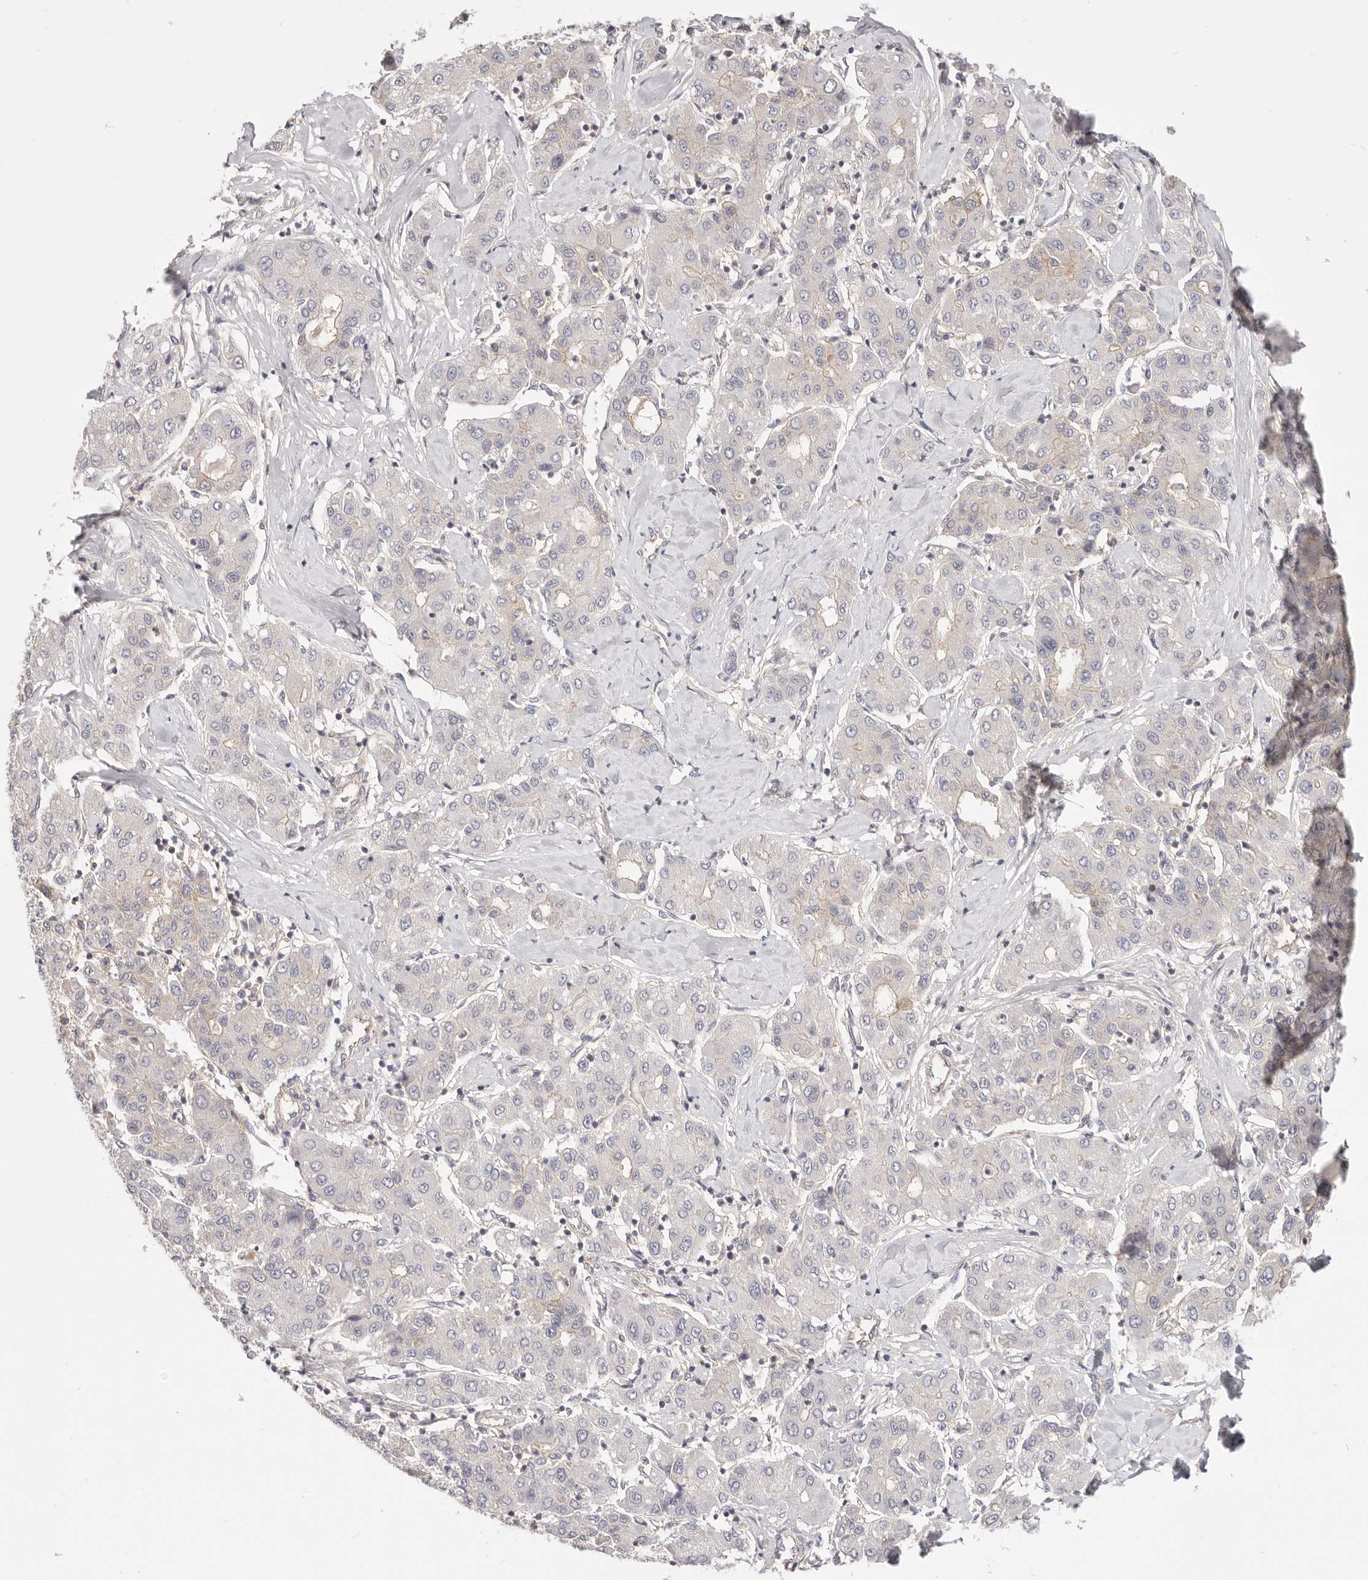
{"staining": {"intensity": "weak", "quantity": "<25%", "location": "cytoplasmic/membranous"}, "tissue": "liver cancer", "cell_type": "Tumor cells", "image_type": "cancer", "snomed": [{"axis": "morphology", "description": "Carcinoma, Hepatocellular, NOS"}, {"axis": "topography", "description": "Liver"}], "caption": "The immunohistochemistry micrograph has no significant expression in tumor cells of liver cancer tissue.", "gene": "KCMF1", "patient": {"sex": "male", "age": 65}}